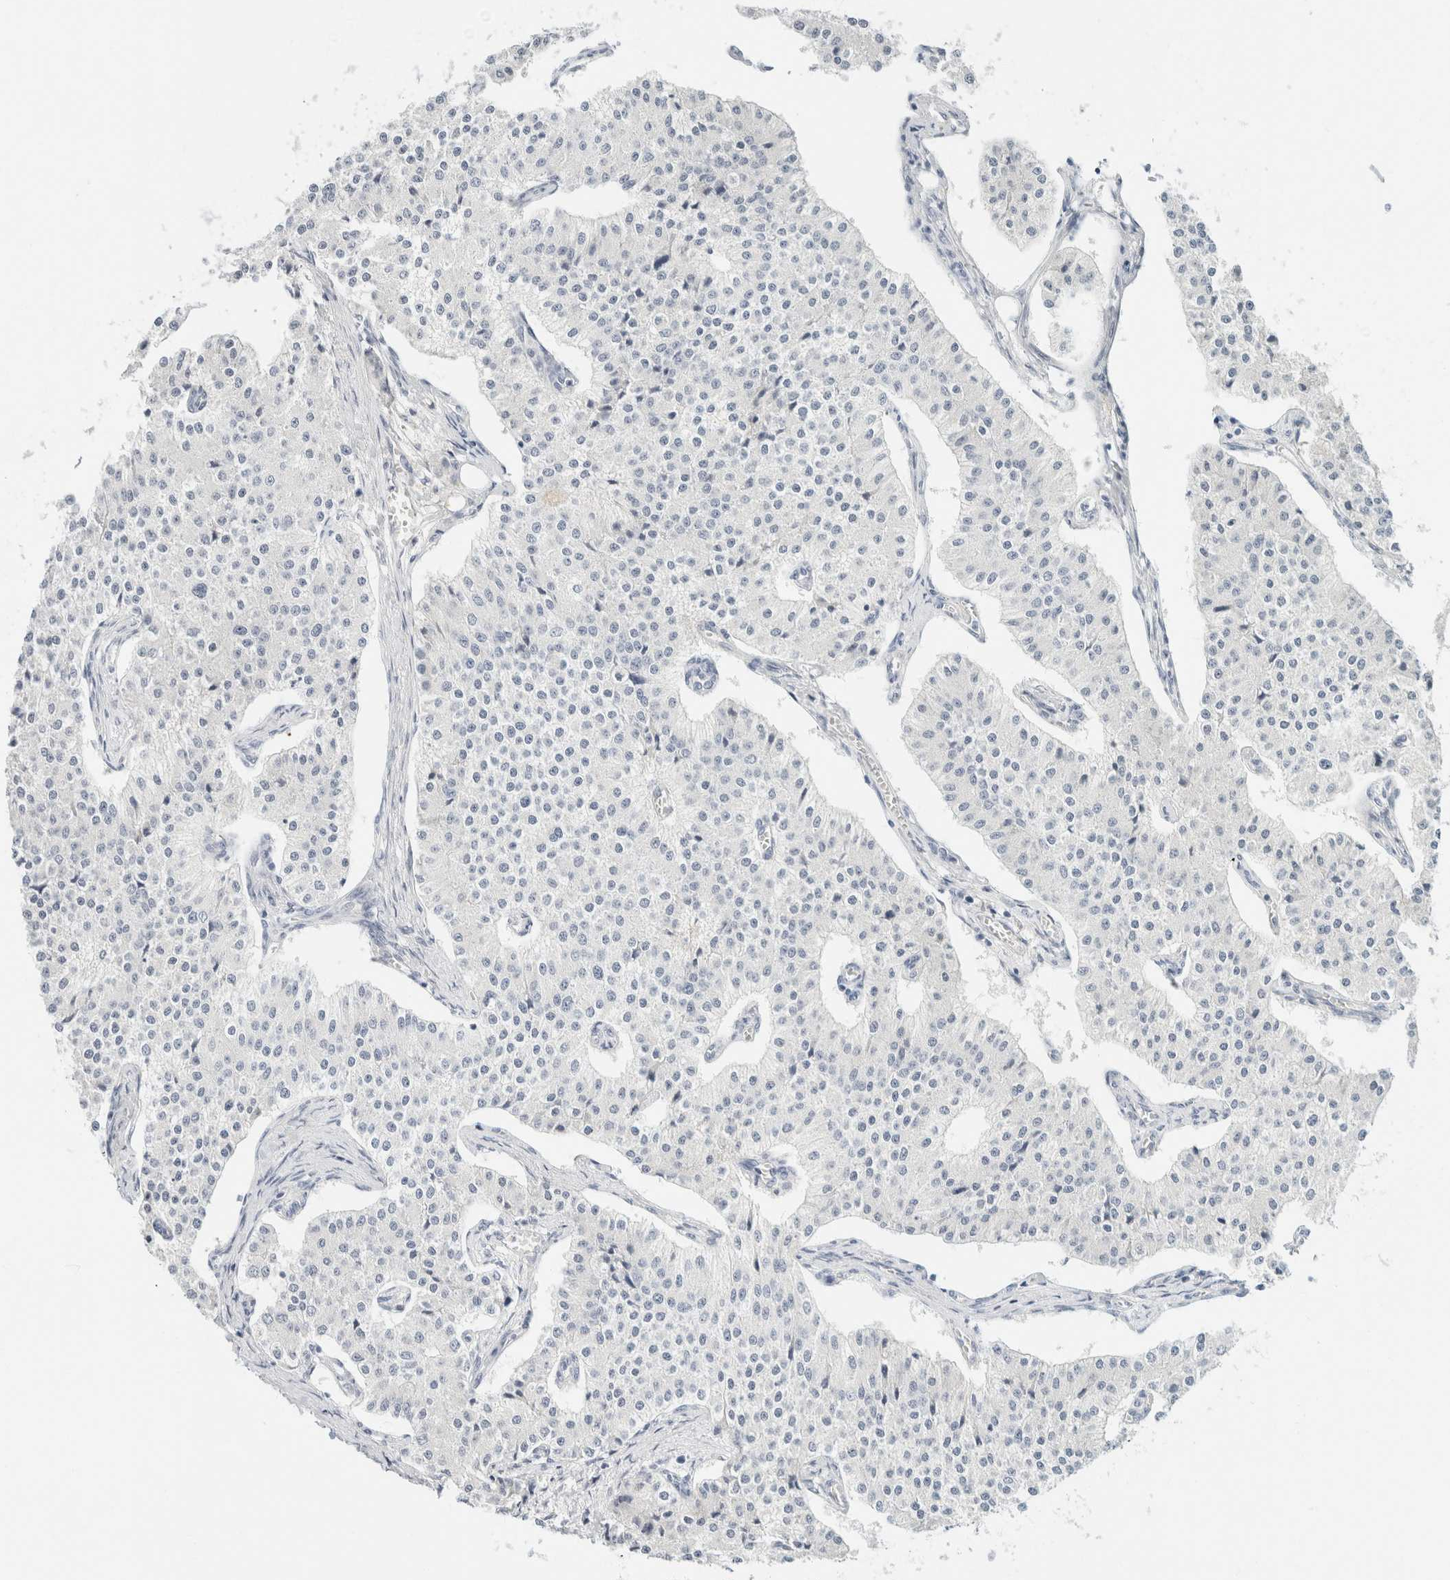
{"staining": {"intensity": "negative", "quantity": "none", "location": "none"}, "tissue": "carcinoid", "cell_type": "Tumor cells", "image_type": "cancer", "snomed": [{"axis": "morphology", "description": "Carcinoid, malignant, NOS"}, {"axis": "topography", "description": "Colon"}], "caption": "Immunohistochemistry (IHC) histopathology image of neoplastic tissue: human malignant carcinoid stained with DAB exhibits no significant protein staining in tumor cells.", "gene": "KRT20", "patient": {"sex": "female", "age": 52}}